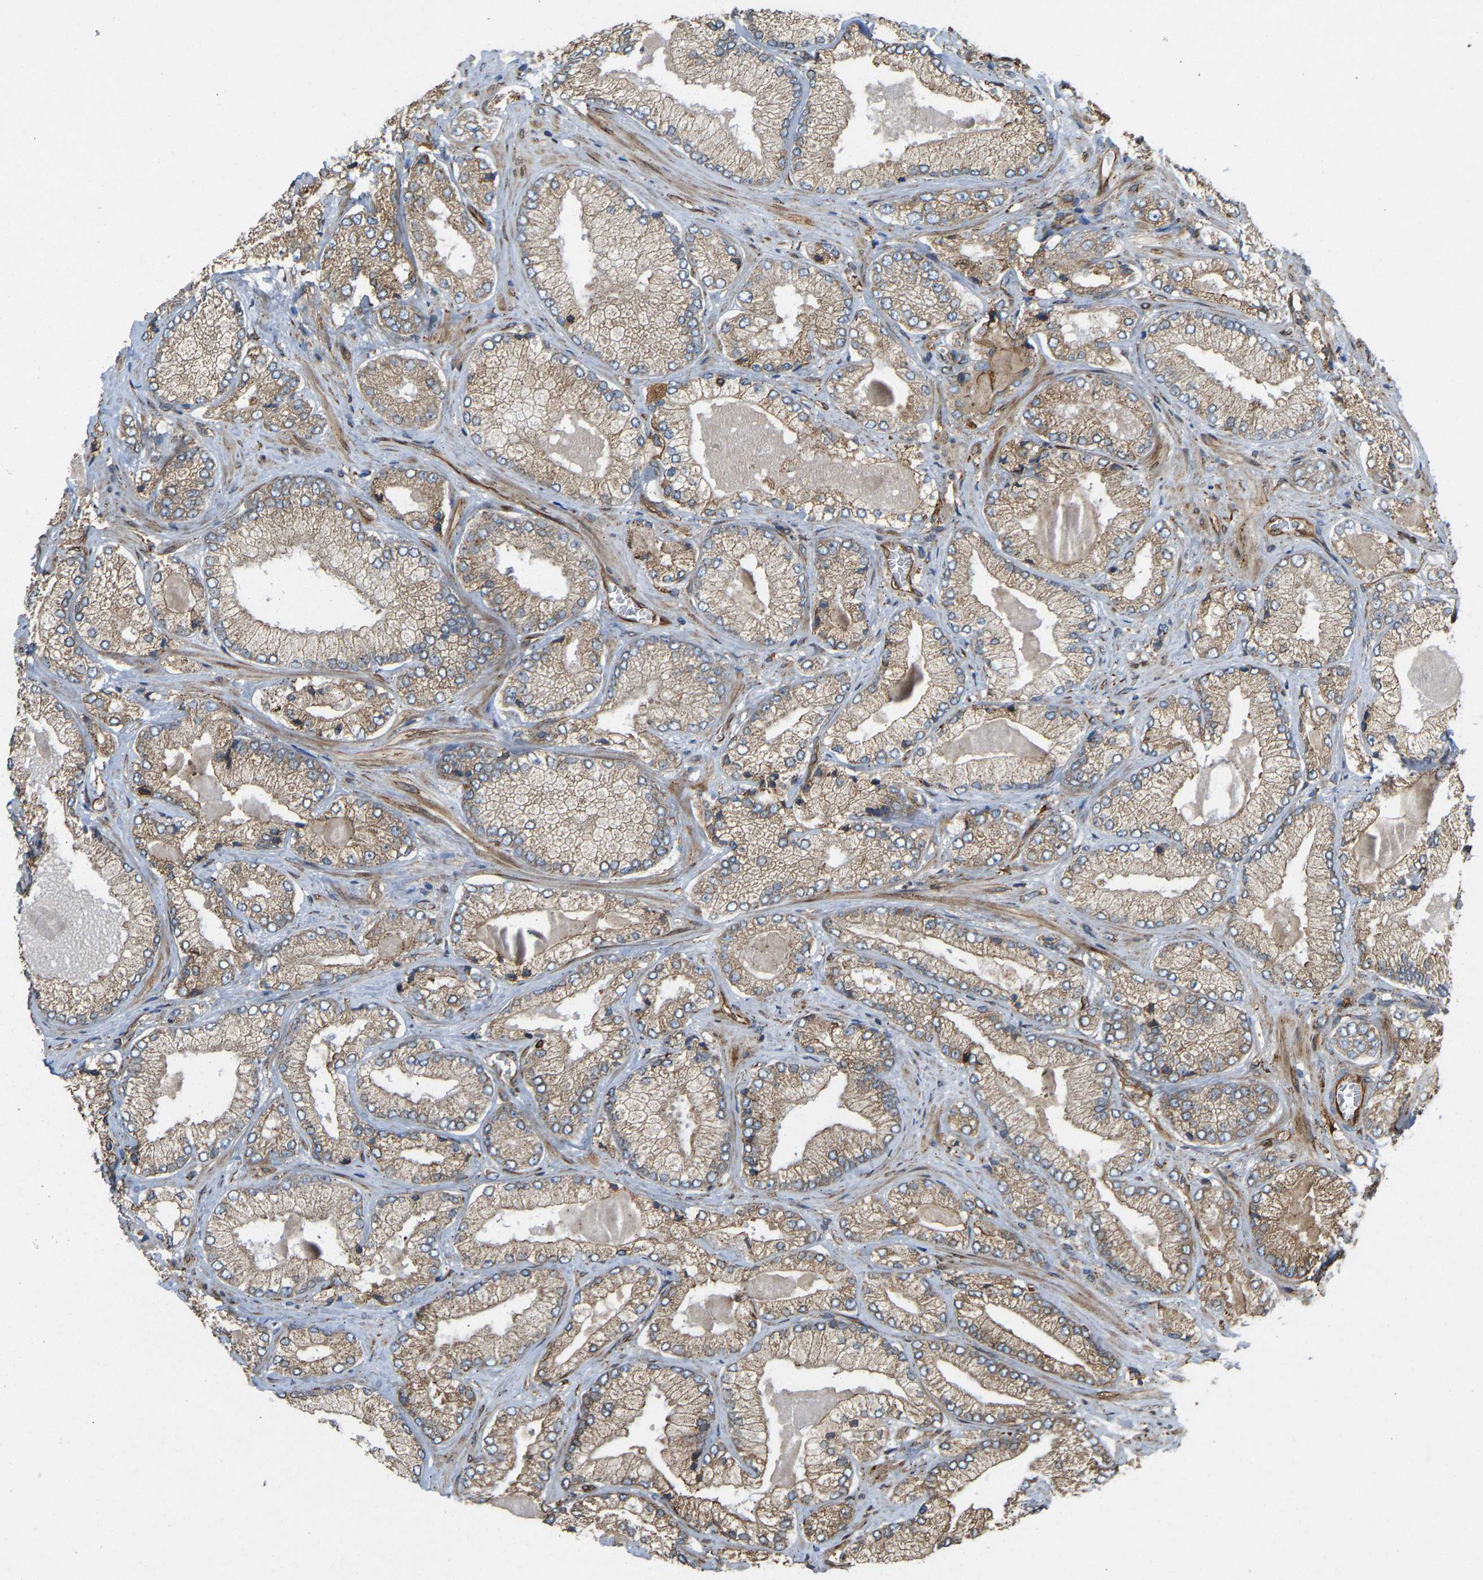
{"staining": {"intensity": "weak", "quantity": ">75%", "location": "cytoplasmic/membranous"}, "tissue": "prostate cancer", "cell_type": "Tumor cells", "image_type": "cancer", "snomed": [{"axis": "morphology", "description": "Adenocarcinoma, Low grade"}, {"axis": "topography", "description": "Prostate"}], "caption": "Human prostate low-grade adenocarcinoma stained with a brown dye reveals weak cytoplasmic/membranous positive expression in approximately >75% of tumor cells.", "gene": "BEX3", "patient": {"sex": "male", "age": 65}}